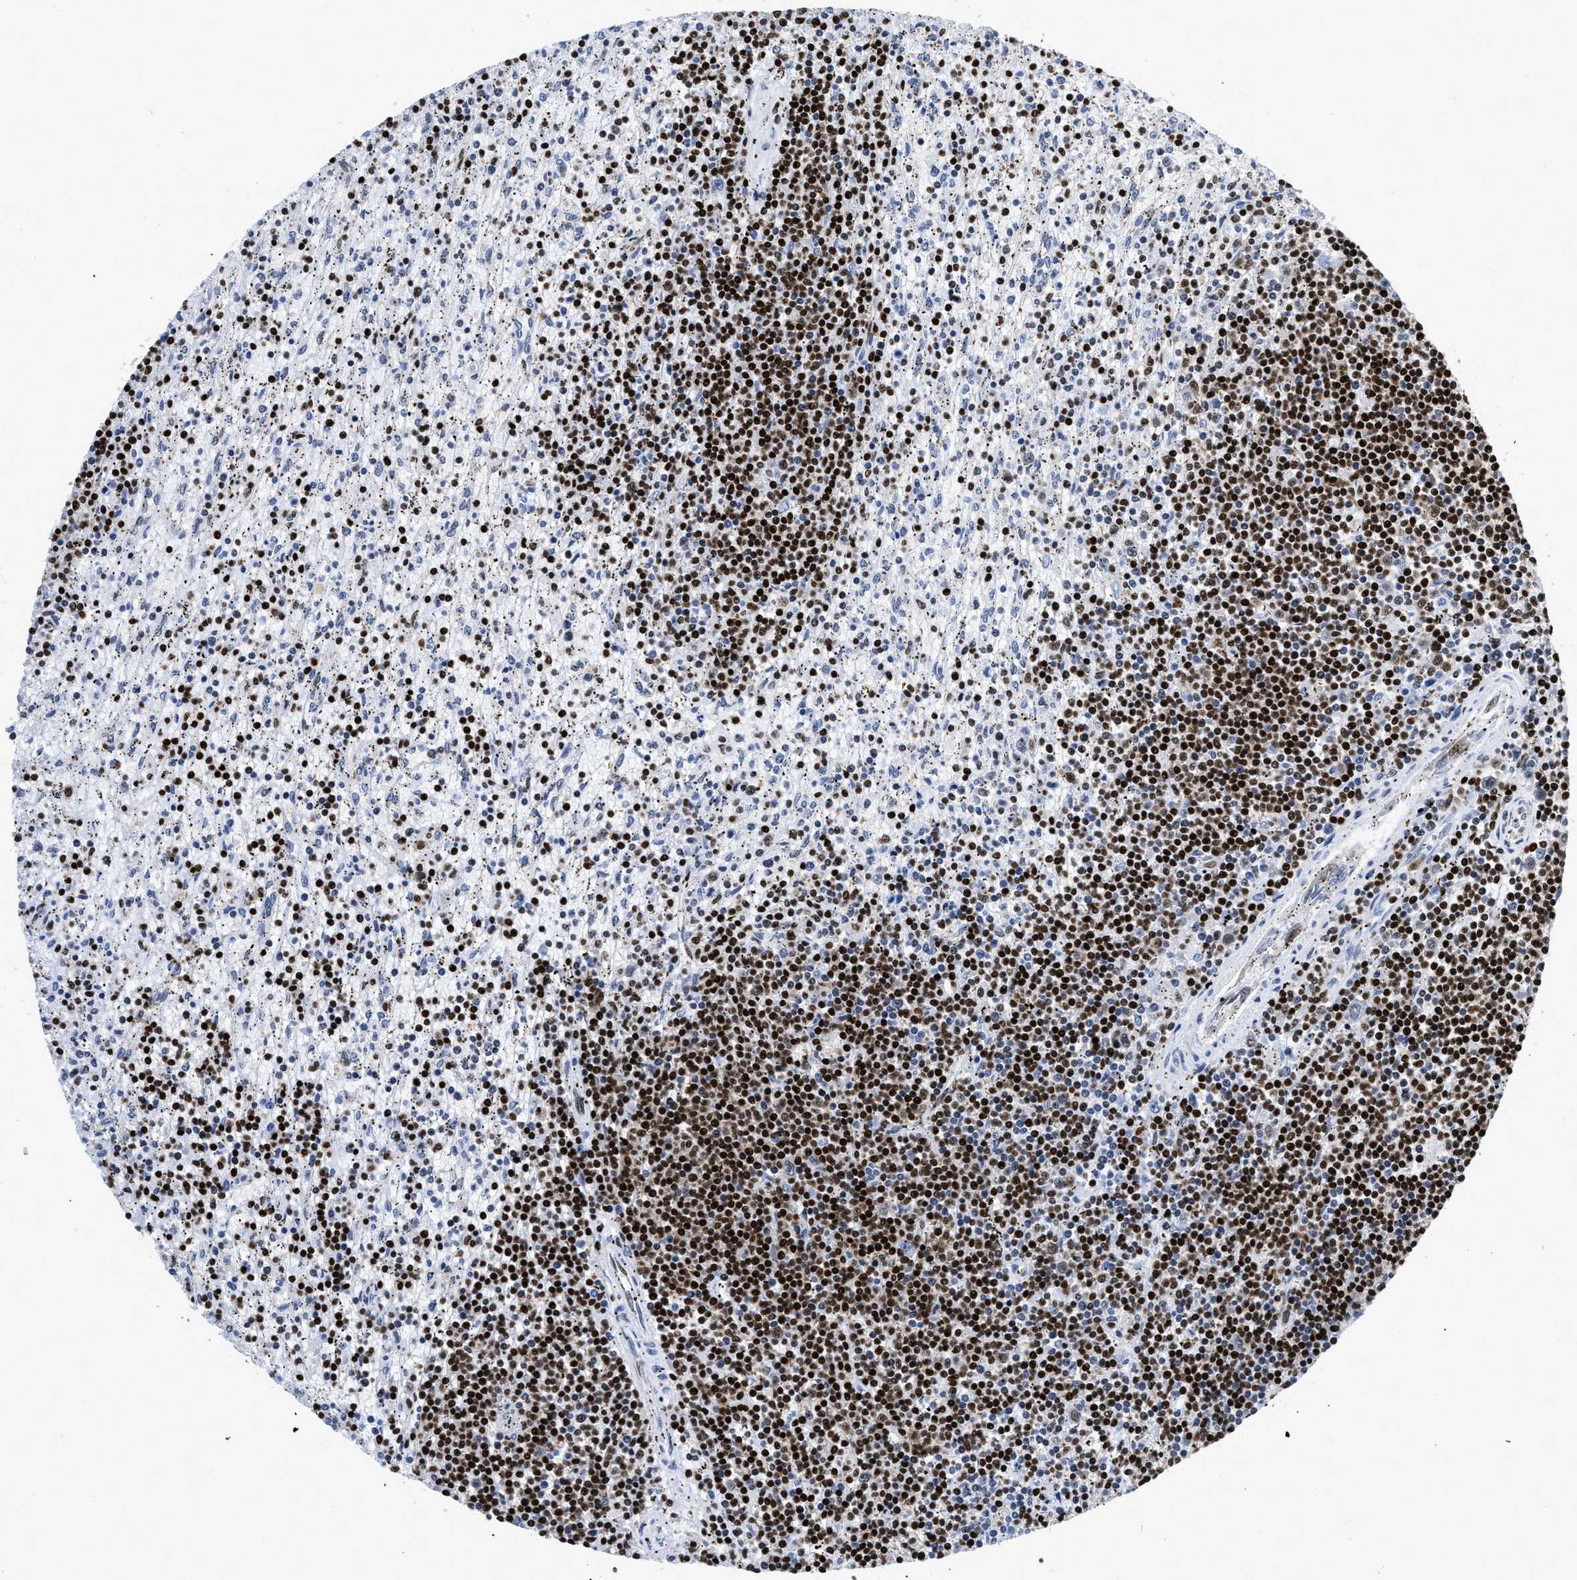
{"staining": {"intensity": "strong", "quantity": ">75%", "location": "nuclear"}, "tissue": "lymphoma", "cell_type": "Tumor cells", "image_type": "cancer", "snomed": [{"axis": "morphology", "description": "Malignant lymphoma, non-Hodgkin's type, Low grade"}, {"axis": "topography", "description": "Spleen"}], "caption": "Protein staining demonstrates strong nuclear staining in about >75% of tumor cells in low-grade malignant lymphoma, non-Hodgkin's type.", "gene": "CREB1", "patient": {"sex": "male", "age": 76}}